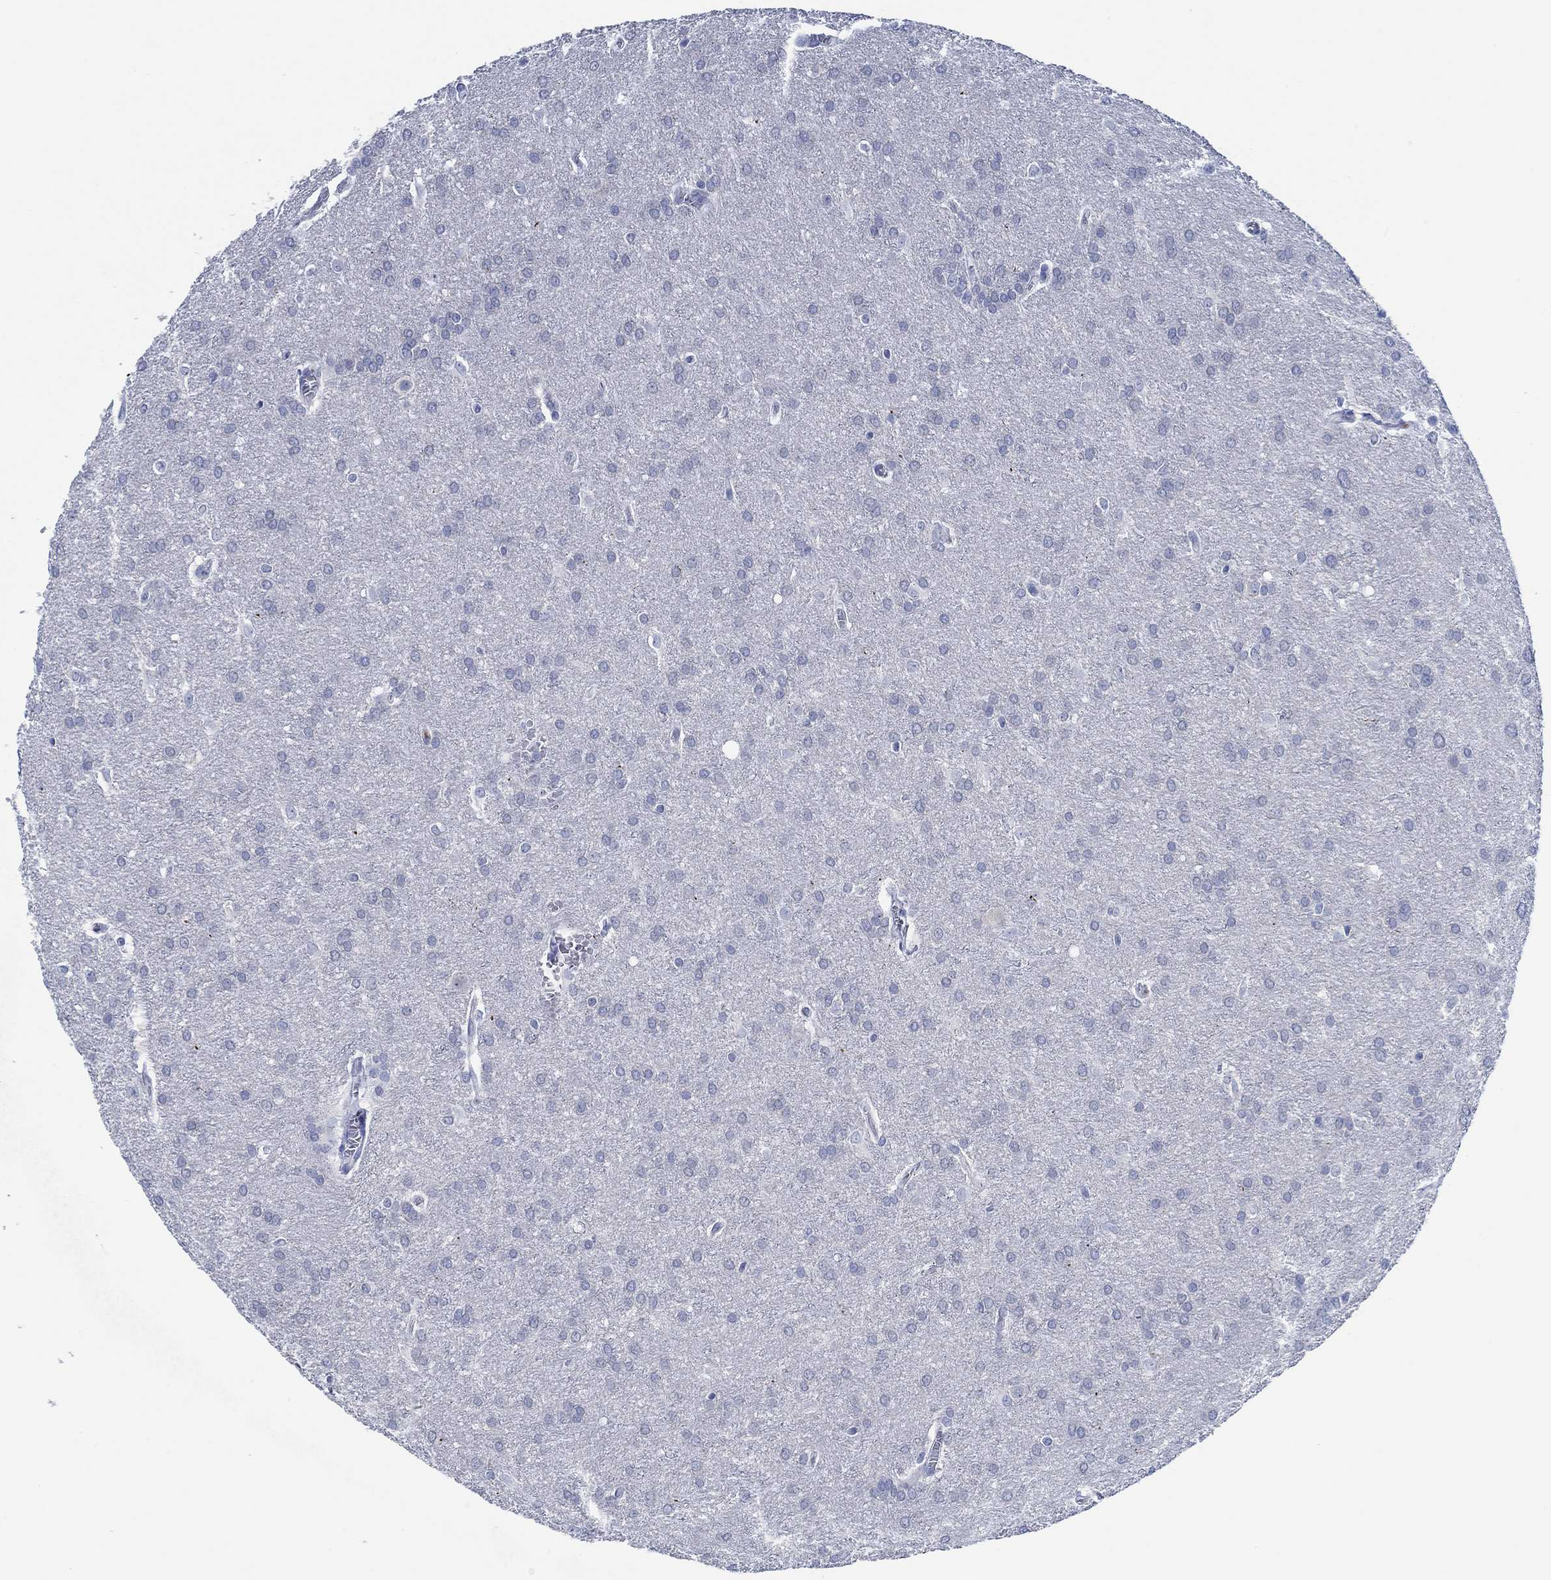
{"staining": {"intensity": "negative", "quantity": "none", "location": "none"}, "tissue": "glioma", "cell_type": "Tumor cells", "image_type": "cancer", "snomed": [{"axis": "morphology", "description": "Glioma, malignant, Low grade"}, {"axis": "topography", "description": "Brain"}], "caption": "Tumor cells are negative for brown protein staining in malignant low-grade glioma.", "gene": "ZNF671", "patient": {"sex": "female", "age": 32}}